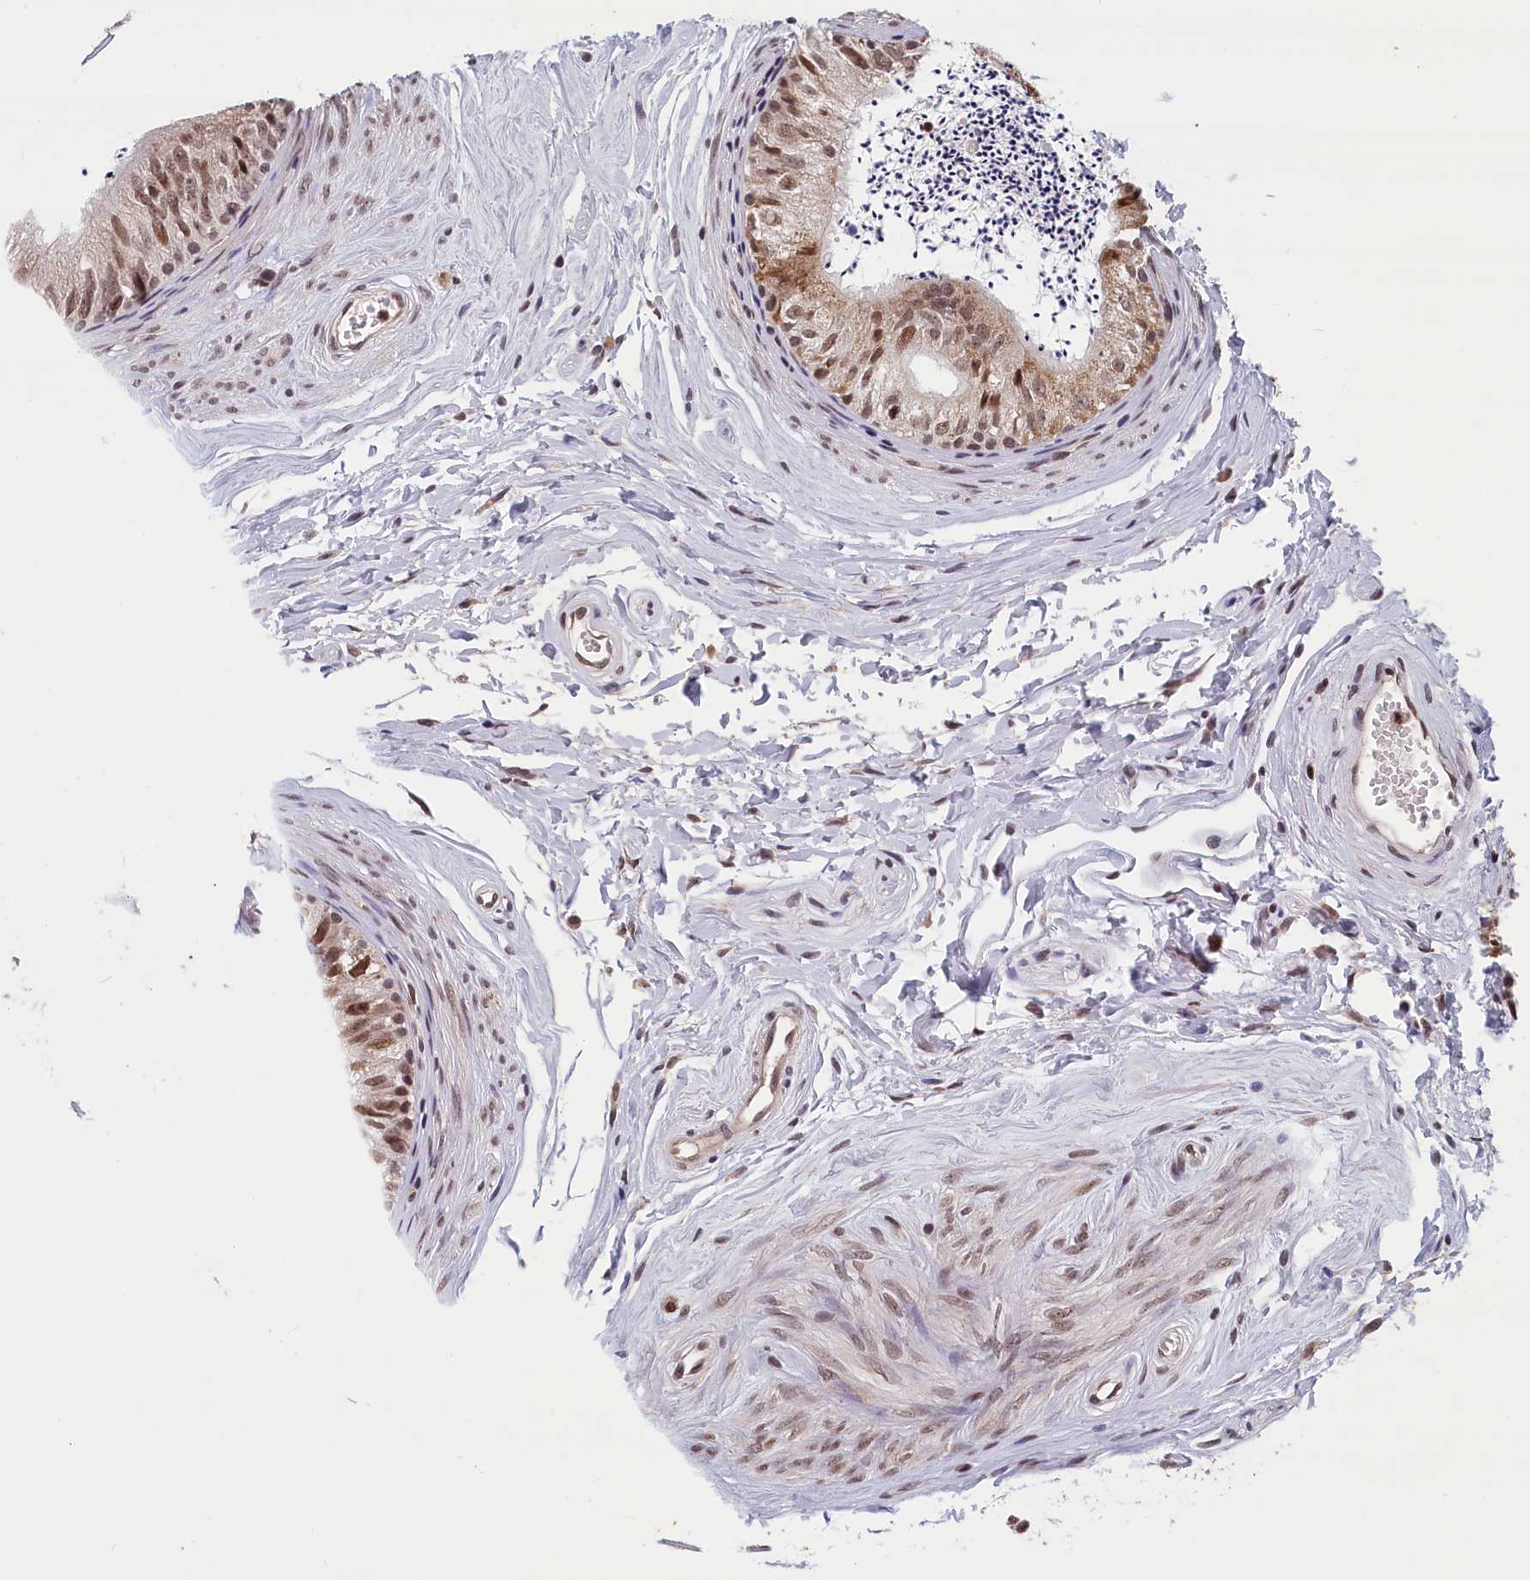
{"staining": {"intensity": "moderate", "quantity": "25%-75%", "location": "cytoplasmic/membranous,nuclear"}, "tissue": "epididymis", "cell_type": "Glandular cells", "image_type": "normal", "snomed": [{"axis": "morphology", "description": "Normal tissue, NOS"}, {"axis": "topography", "description": "Epididymis"}], "caption": "The micrograph displays staining of normal epididymis, revealing moderate cytoplasmic/membranous,nuclear protein expression (brown color) within glandular cells. The protein of interest is shown in brown color, while the nuclei are stained blue.", "gene": "KCNK6", "patient": {"sex": "male", "age": 56}}